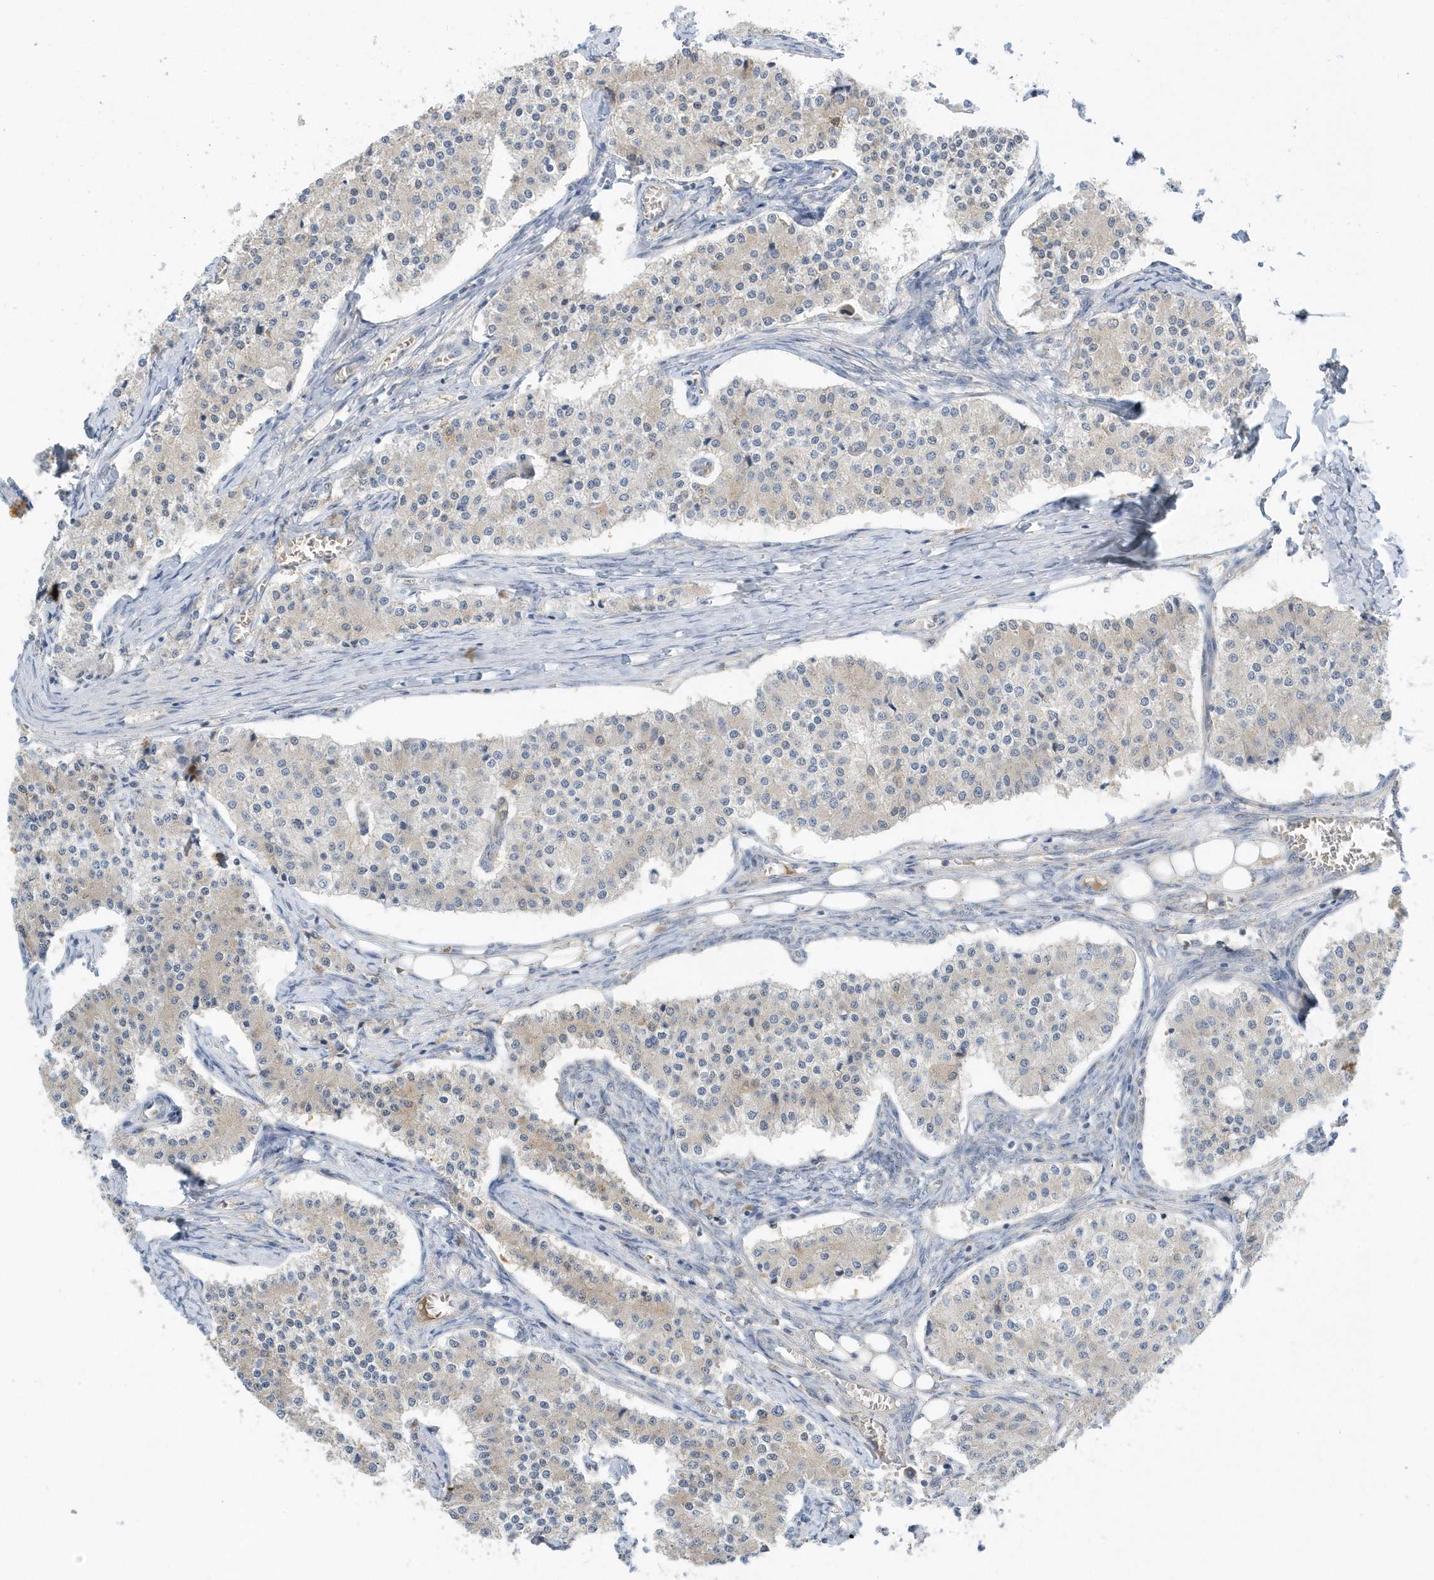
{"staining": {"intensity": "weak", "quantity": "<25%", "location": "cytoplasmic/membranous"}, "tissue": "carcinoid", "cell_type": "Tumor cells", "image_type": "cancer", "snomed": [{"axis": "morphology", "description": "Carcinoid, malignant, NOS"}, {"axis": "topography", "description": "Colon"}], "caption": "Immunohistochemistry of human carcinoid (malignant) reveals no expression in tumor cells. (Stains: DAB (3,3'-diaminobenzidine) immunohistochemistry (IHC) with hematoxylin counter stain, Microscopy: brightfield microscopy at high magnification).", "gene": "USP53", "patient": {"sex": "female", "age": 52}}